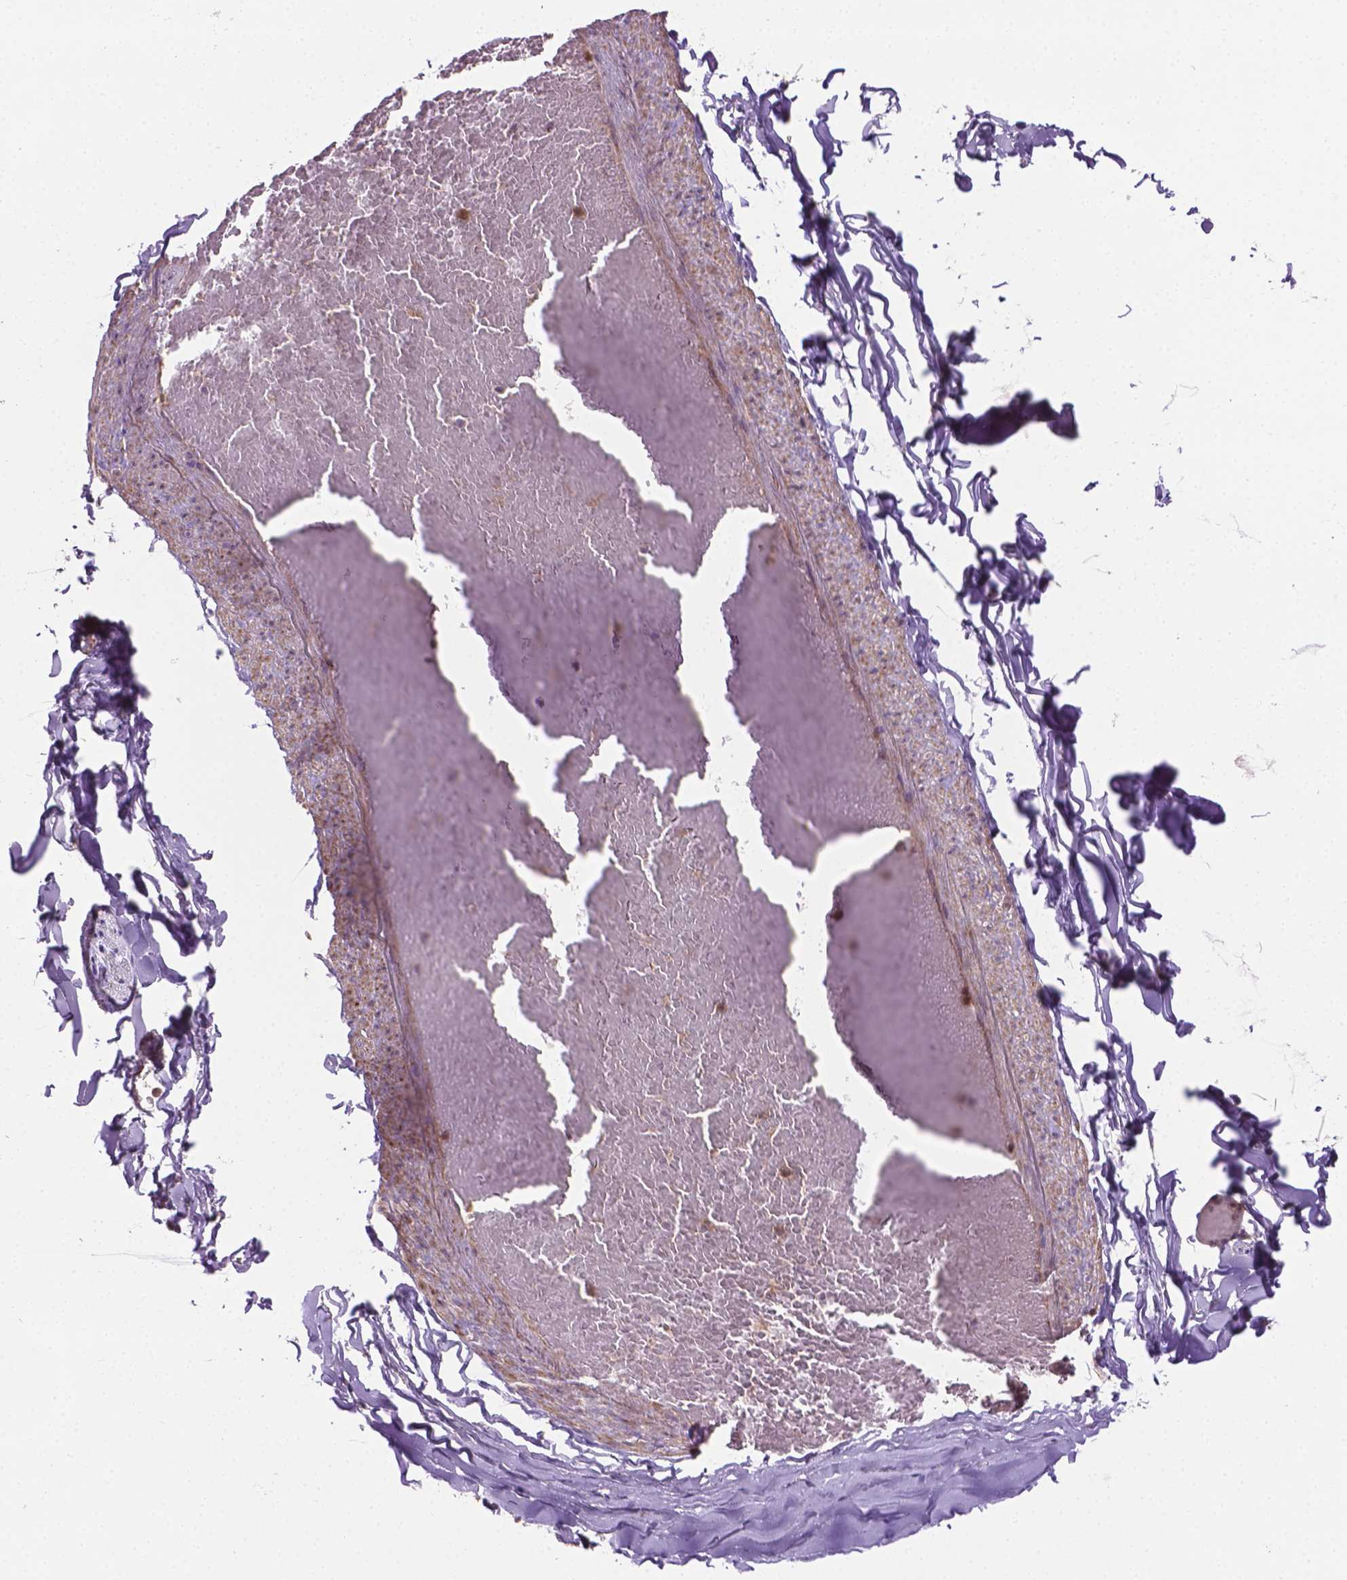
{"staining": {"intensity": "moderate", "quantity": ">75%", "location": "cytoplasmic/membranous"}, "tissue": "adipose tissue", "cell_type": "Adipocytes", "image_type": "normal", "snomed": [{"axis": "morphology", "description": "Normal tissue, NOS"}, {"axis": "topography", "description": "Gallbladder"}, {"axis": "topography", "description": "Peripheral nerve tissue"}], "caption": "IHC micrograph of benign adipose tissue stained for a protein (brown), which displays medium levels of moderate cytoplasmic/membranous staining in about >75% of adipocytes.", "gene": "PIBF1", "patient": {"sex": "female", "age": 45}}